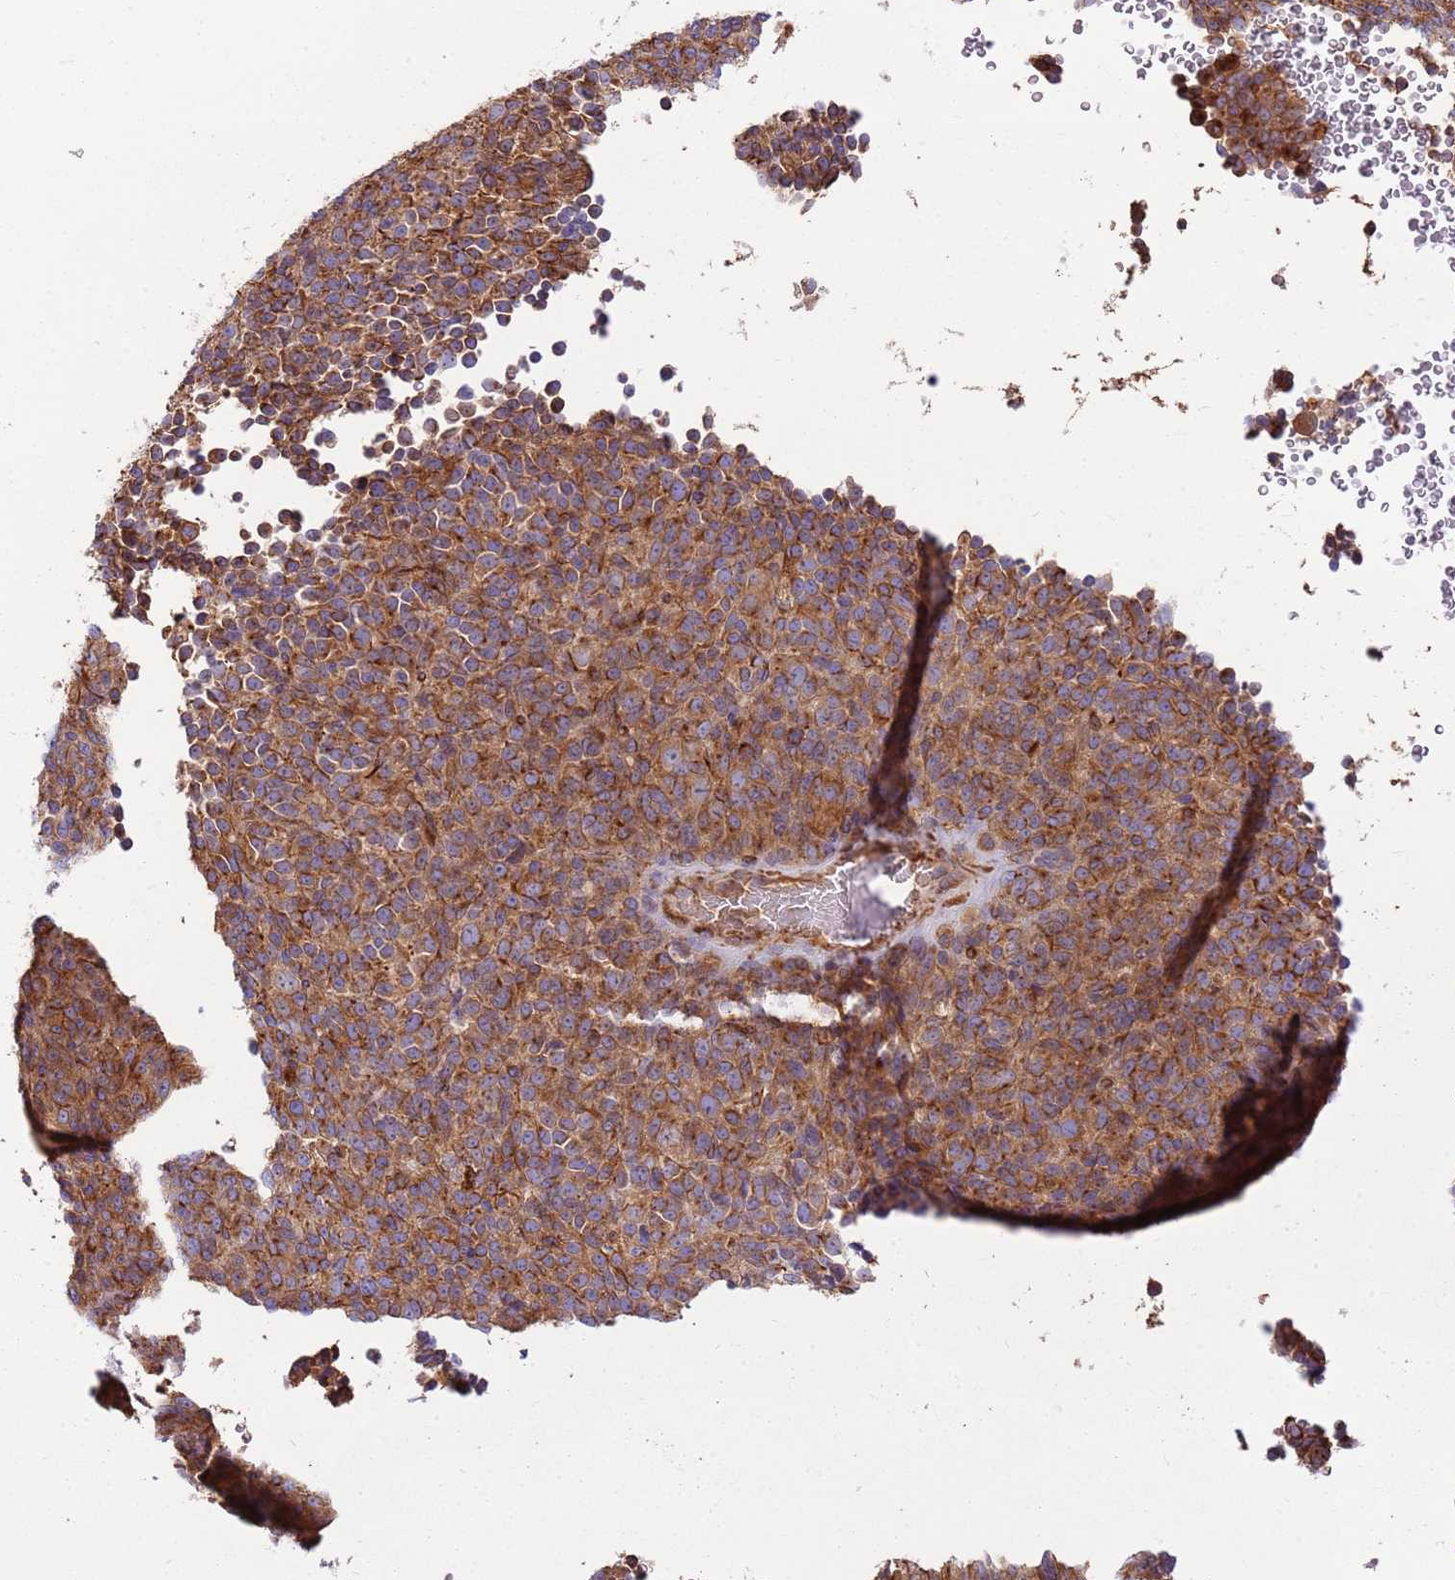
{"staining": {"intensity": "moderate", "quantity": ">75%", "location": "cytoplasmic/membranous"}, "tissue": "melanoma", "cell_type": "Tumor cells", "image_type": "cancer", "snomed": [{"axis": "morphology", "description": "Malignant melanoma, Metastatic site"}, {"axis": "topography", "description": "Brain"}], "caption": "This is an image of IHC staining of malignant melanoma (metastatic site), which shows moderate staining in the cytoplasmic/membranous of tumor cells.", "gene": "EMC1", "patient": {"sex": "female", "age": 56}}